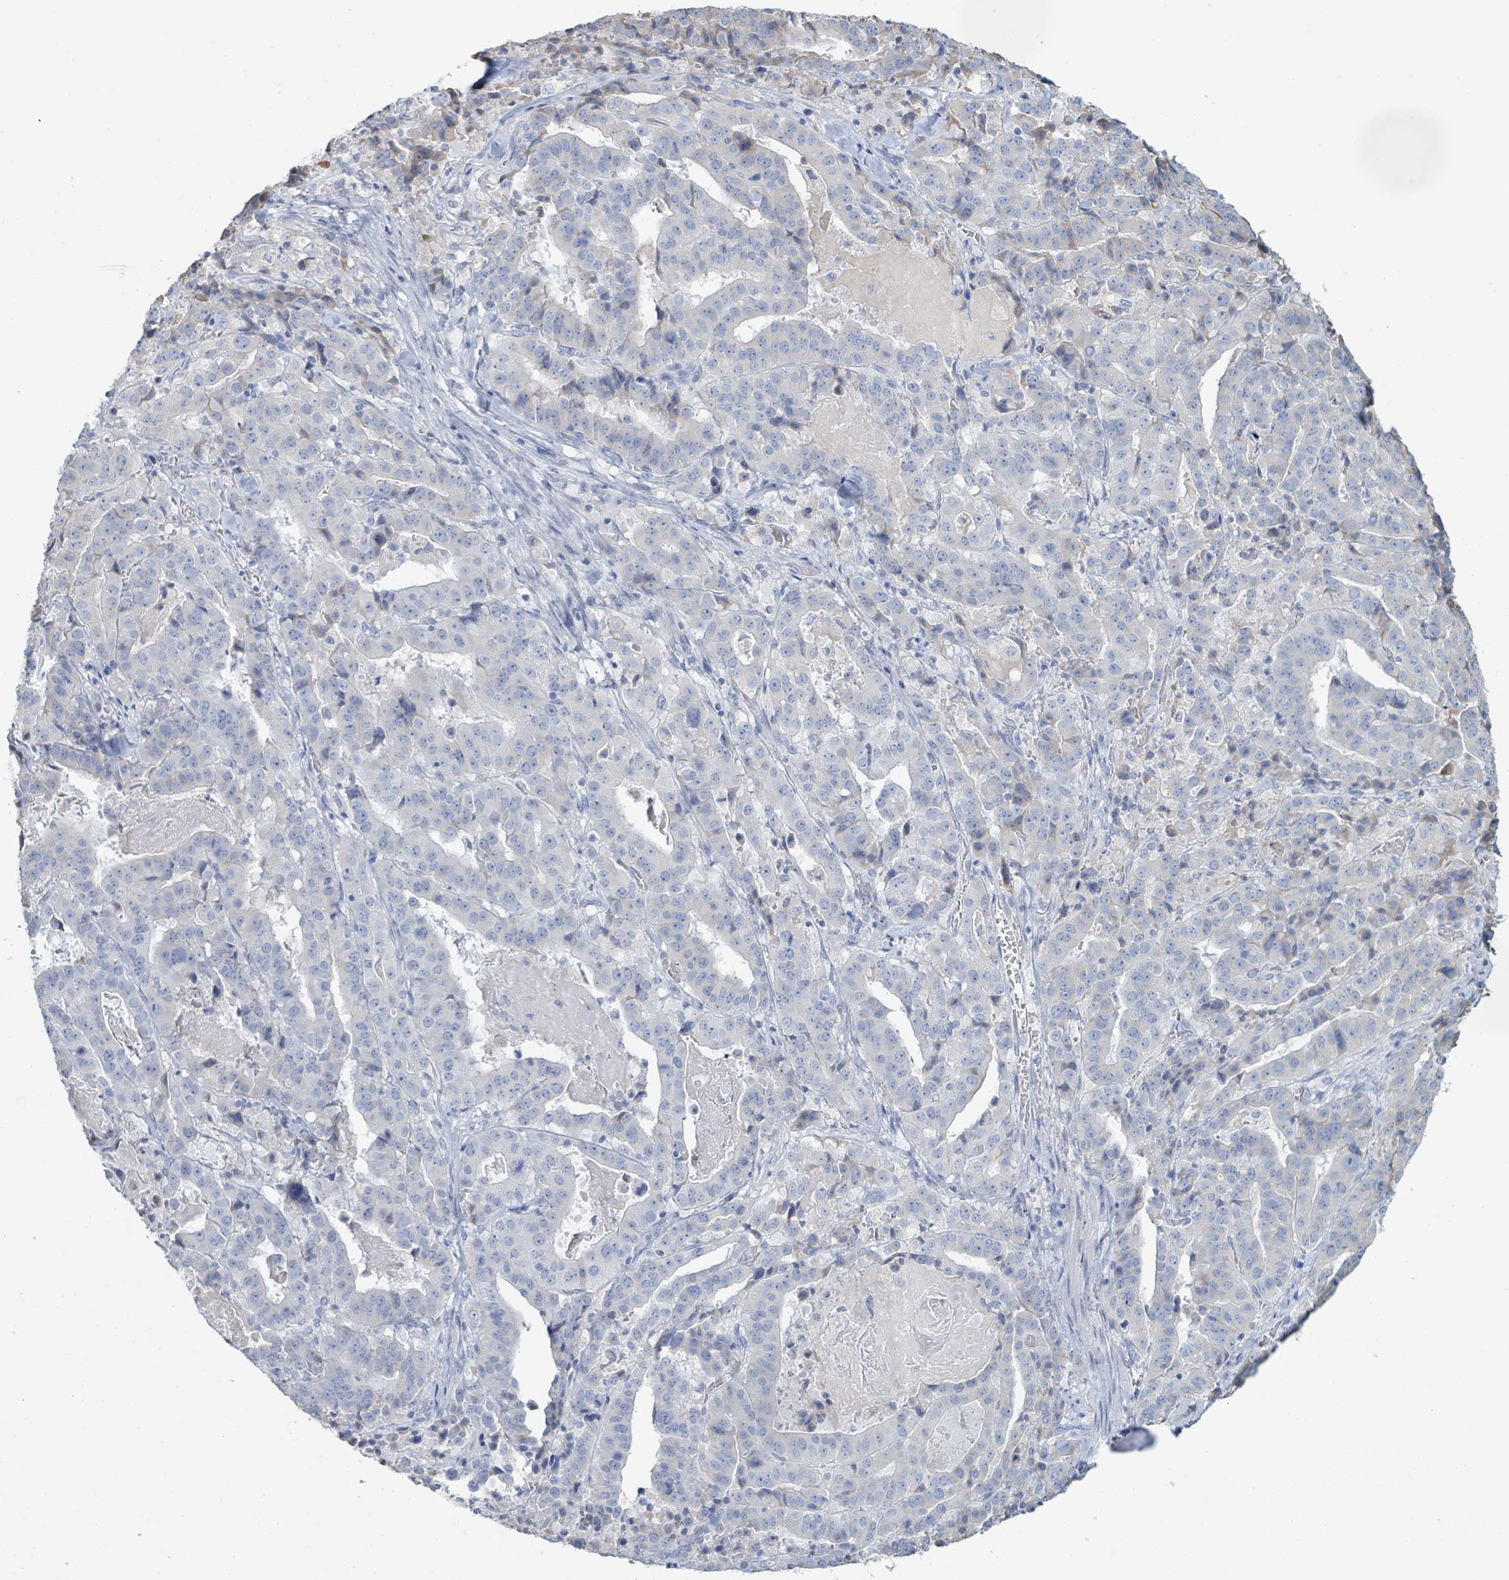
{"staining": {"intensity": "negative", "quantity": "none", "location": "none"}, "tissue": "stomach cancer", "cell_type": "Tumor cells", "image_type": "cancer", "snomed": [{"axis": "morphology", "description": "Adenocarcinoma, NOS"}, {"axis": "topography", "description": "Stomach"}], "caption": "This histopathology image is of stomach cancer stained with immunohistochemistry to label a protein in brown with the nuclei are counter-stained blue. There is no staining in tumor cells.", "gene": "PGA3", "patient": {"sex": "male", "age": 48}}